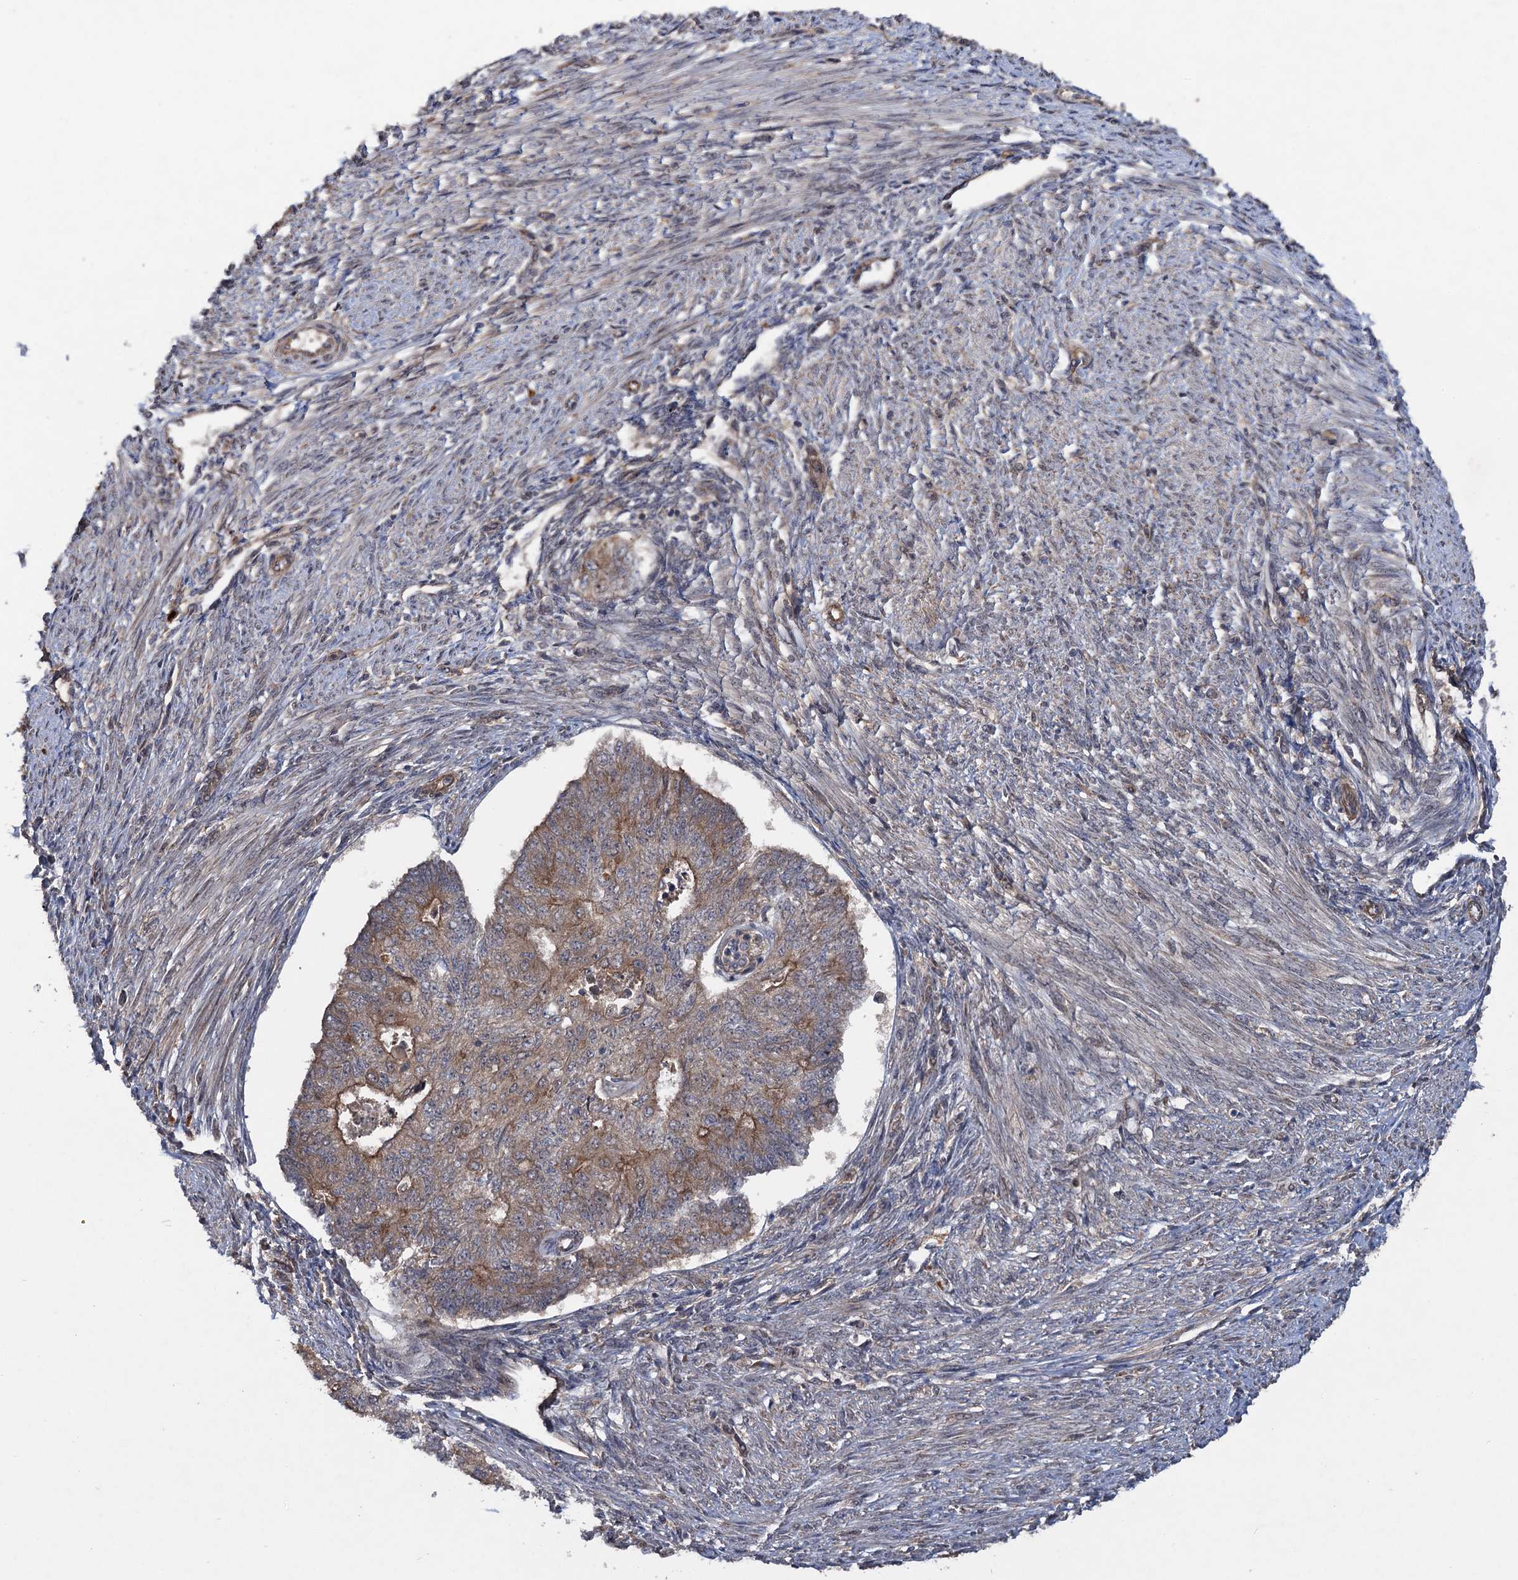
{"staining": {"intensity": "moderate", "quantity": "<25%", "location": "cytoplasmic/membranous"}, "tissue": "endometrial cancer", "cell_type": "Tumor cells", "image_type": "cancer", "snomed": [{"axis": "morphology", "description": "Adenocarcinoma, NOS"}, {"axis": "topography", "description": "Endometrium"}], "caption": "This photomicrograph exhibits adenocarcinoma (endometrial) stained with immunohistochemistry (IHC) to label a protein in brown. The cytoplasmic/membranous of tumor cells show moderate positivity for the protein. Nuclei are counter-stained blue.", "gene": "HAUS1", "patient": {"sex": "female", "age": 32}}